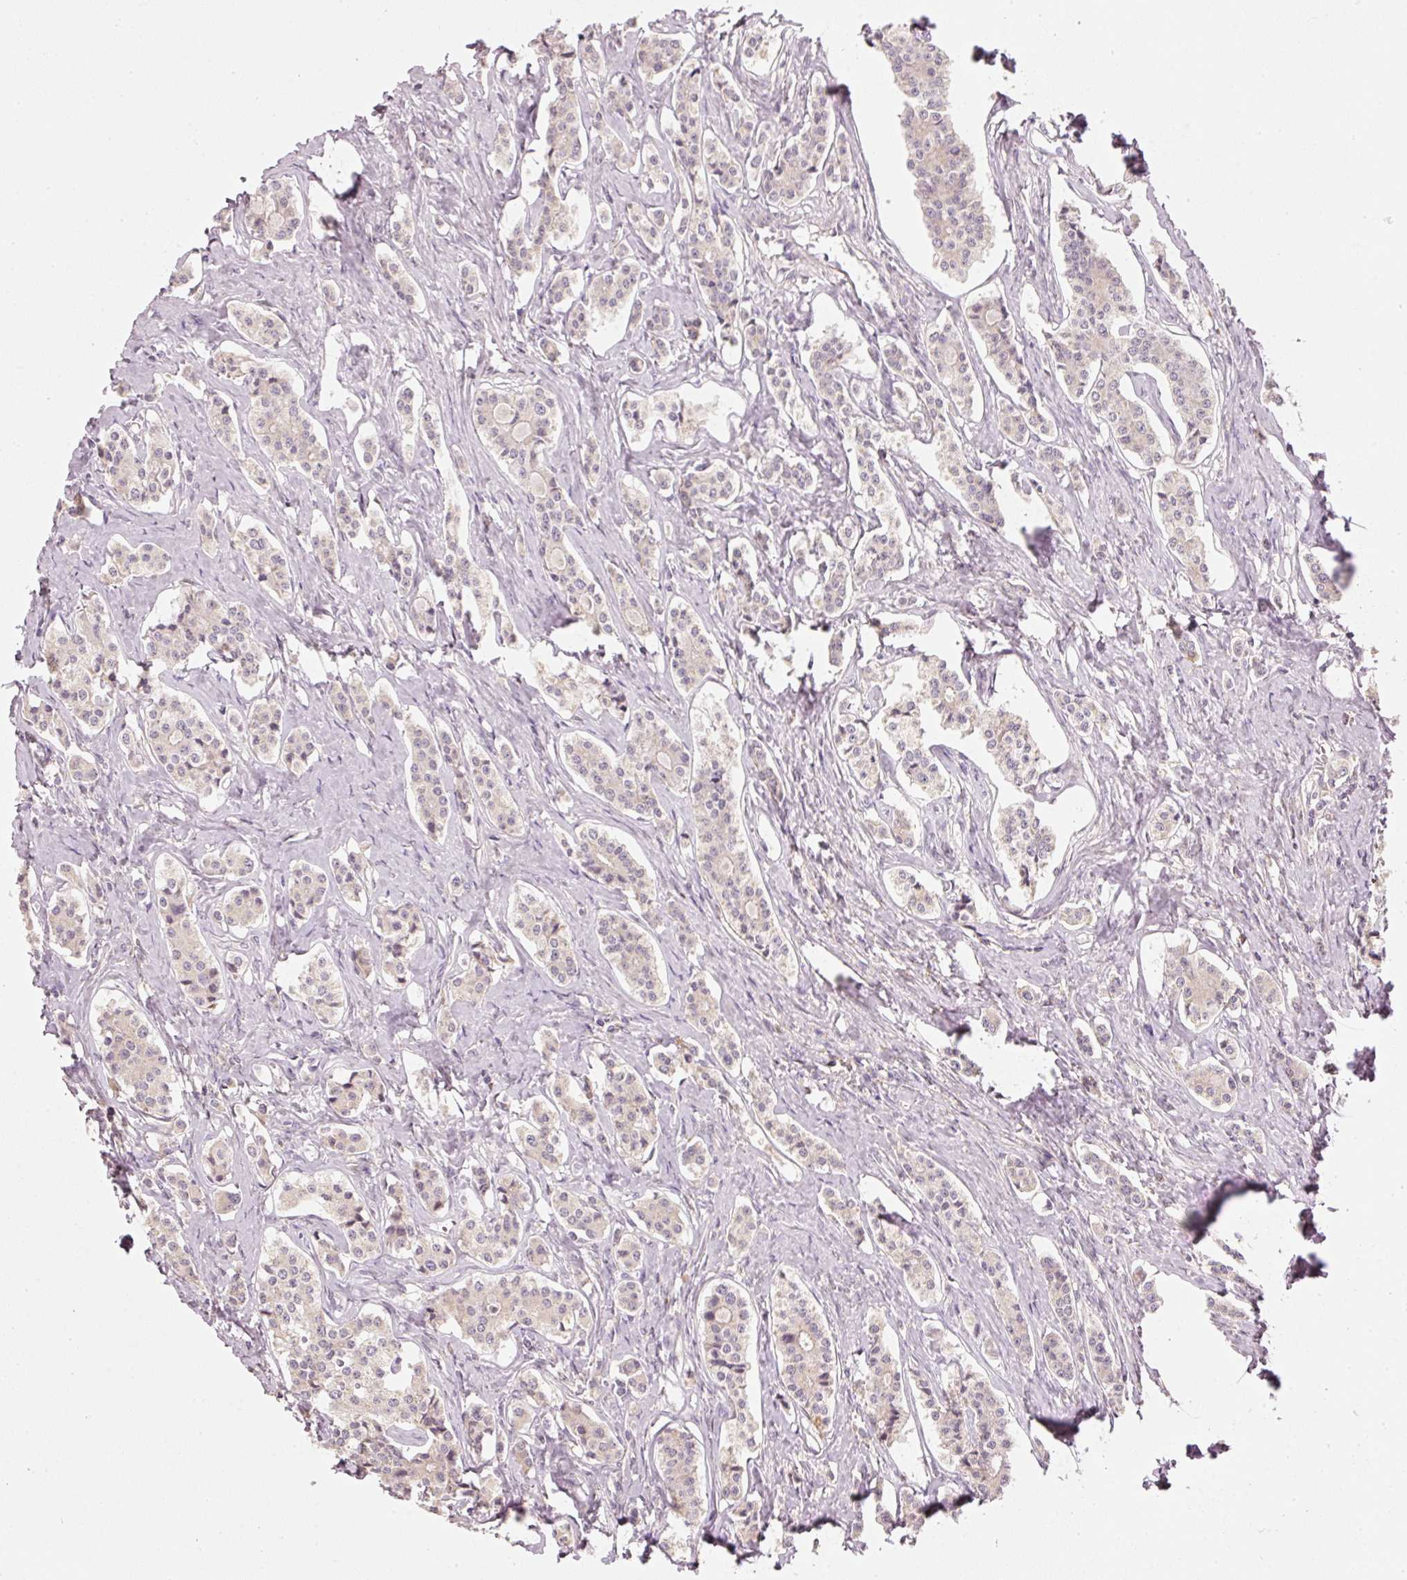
{"staining": {"intensity": "weak", "quantity": "25%-75%", "location": "cytoplasmic/membranous"}, "tissue": "carcinoid", "cell_type": "Tumor cells", "image_type": "cancer", "snomed": [{"axis": "morphology", "description": "Carcinoid, malignant, NOS"}, {"axis": "topography", "description": "Small intestine"}], "caption": "The image exhibits immunohistochemical staining of carcinoid (malignant). There is weak cytoplasmic/membranous expression is present in about 25%-75% of tumor cells.", "gene": "MTHFD1L", "patient": {"sex": "male", "age": 63}}